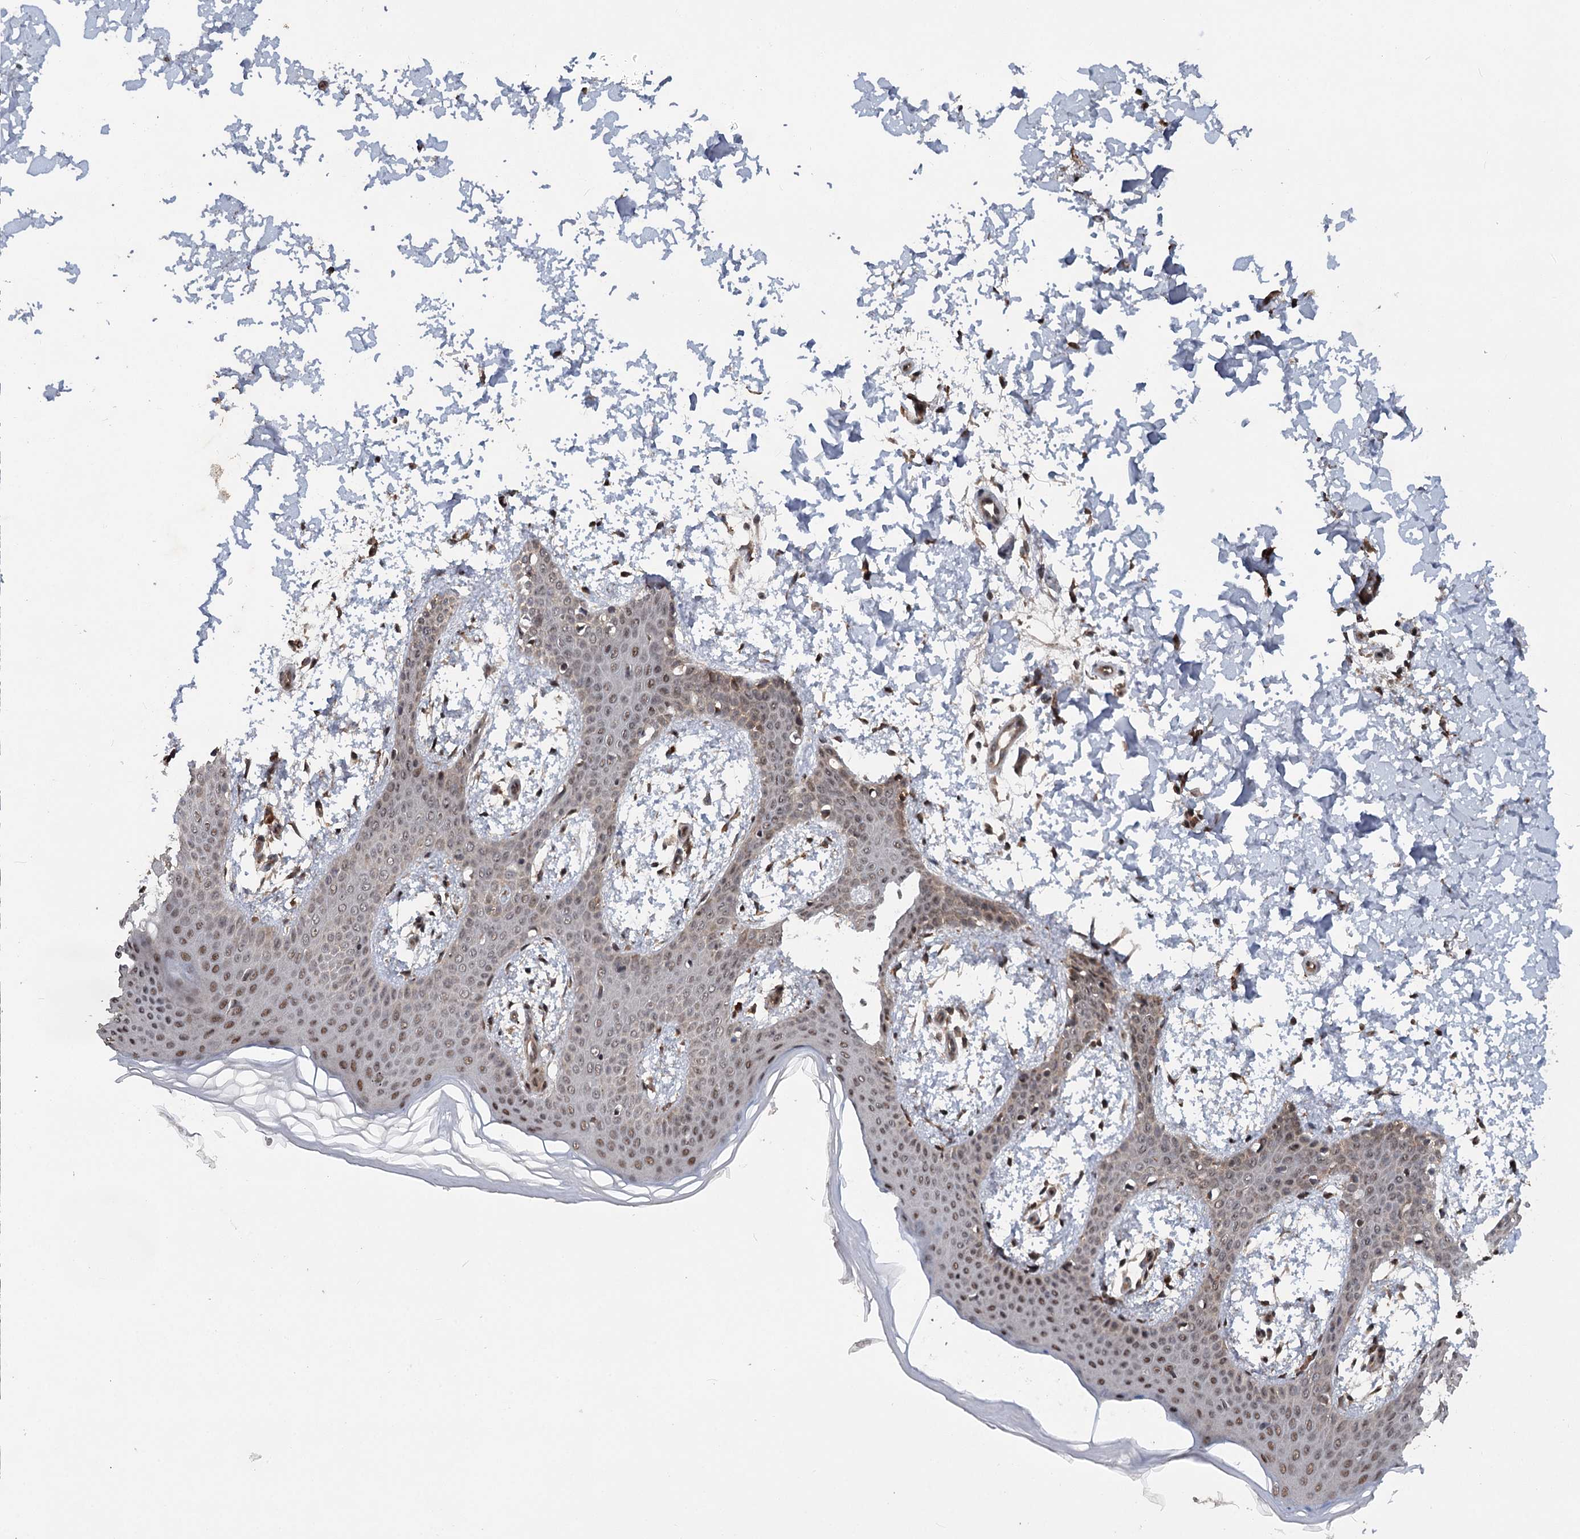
{"staining": {"intensity": "moderate", "quantity": ">75%", "location": "cytoplasmic/membranous,nuclear"}, "tissue": "skin", "cell_type": "Fibroblasts", "image_type": "normal", "snomed": [{"axis": "morphology", "description": "Normal tissue, NOS"}, {"axis": "topography", "description": "Skin"}], "caption": "Immunohistochemical staining of unremarkable skin demonstrates medium levels of moderate cytoplasmic/membranous,nuclear expression in about >75% of fibroblasts. The staining was performed using DAB to visualize the protein expression in brown, while the nuclei were stained in blue with hematoxylin (Magnification: 20x).", "gene": "MYG1", "patient": {"sex": "male", "age": 36}}